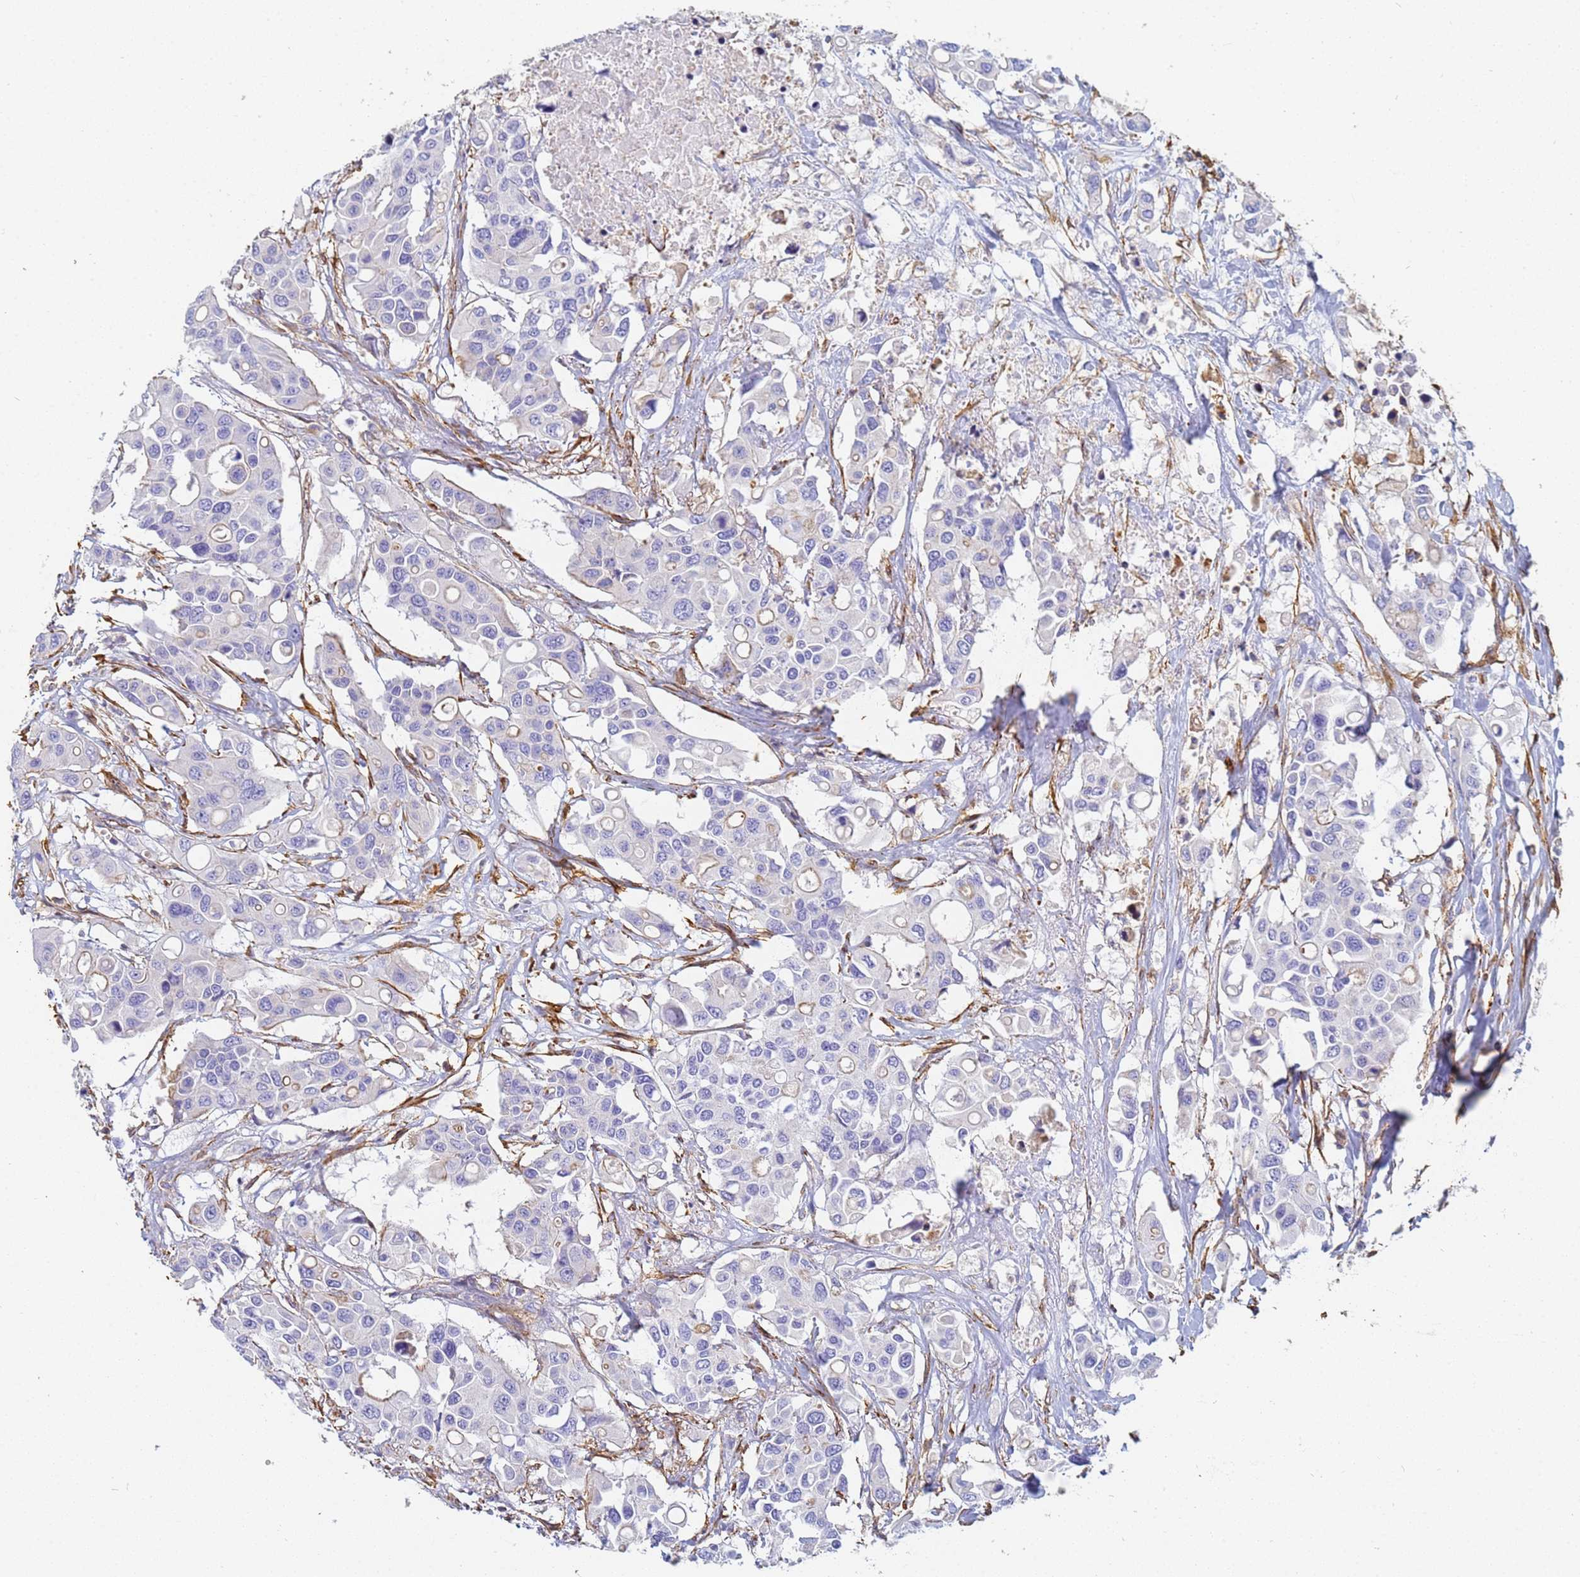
{"staining": {"intensity": "weak", "quantity": "<25%", "location": "cytoplasmic/membranous"}, "tissue": "colorectal cancer", "cell_type": "Tumor cells", "image_type": "cancer", "snomed": [{"axis": "morphology", "description": "Adenocarcinoma, NOS"}, {"axis": "topography", "description": "Colon"}], "caption": "There is no significant staining in tumor cells of colorectal cancer (adenocarcinoma).", "gene": "TPM1", "patient": {"sex": "male", "age": 77}}